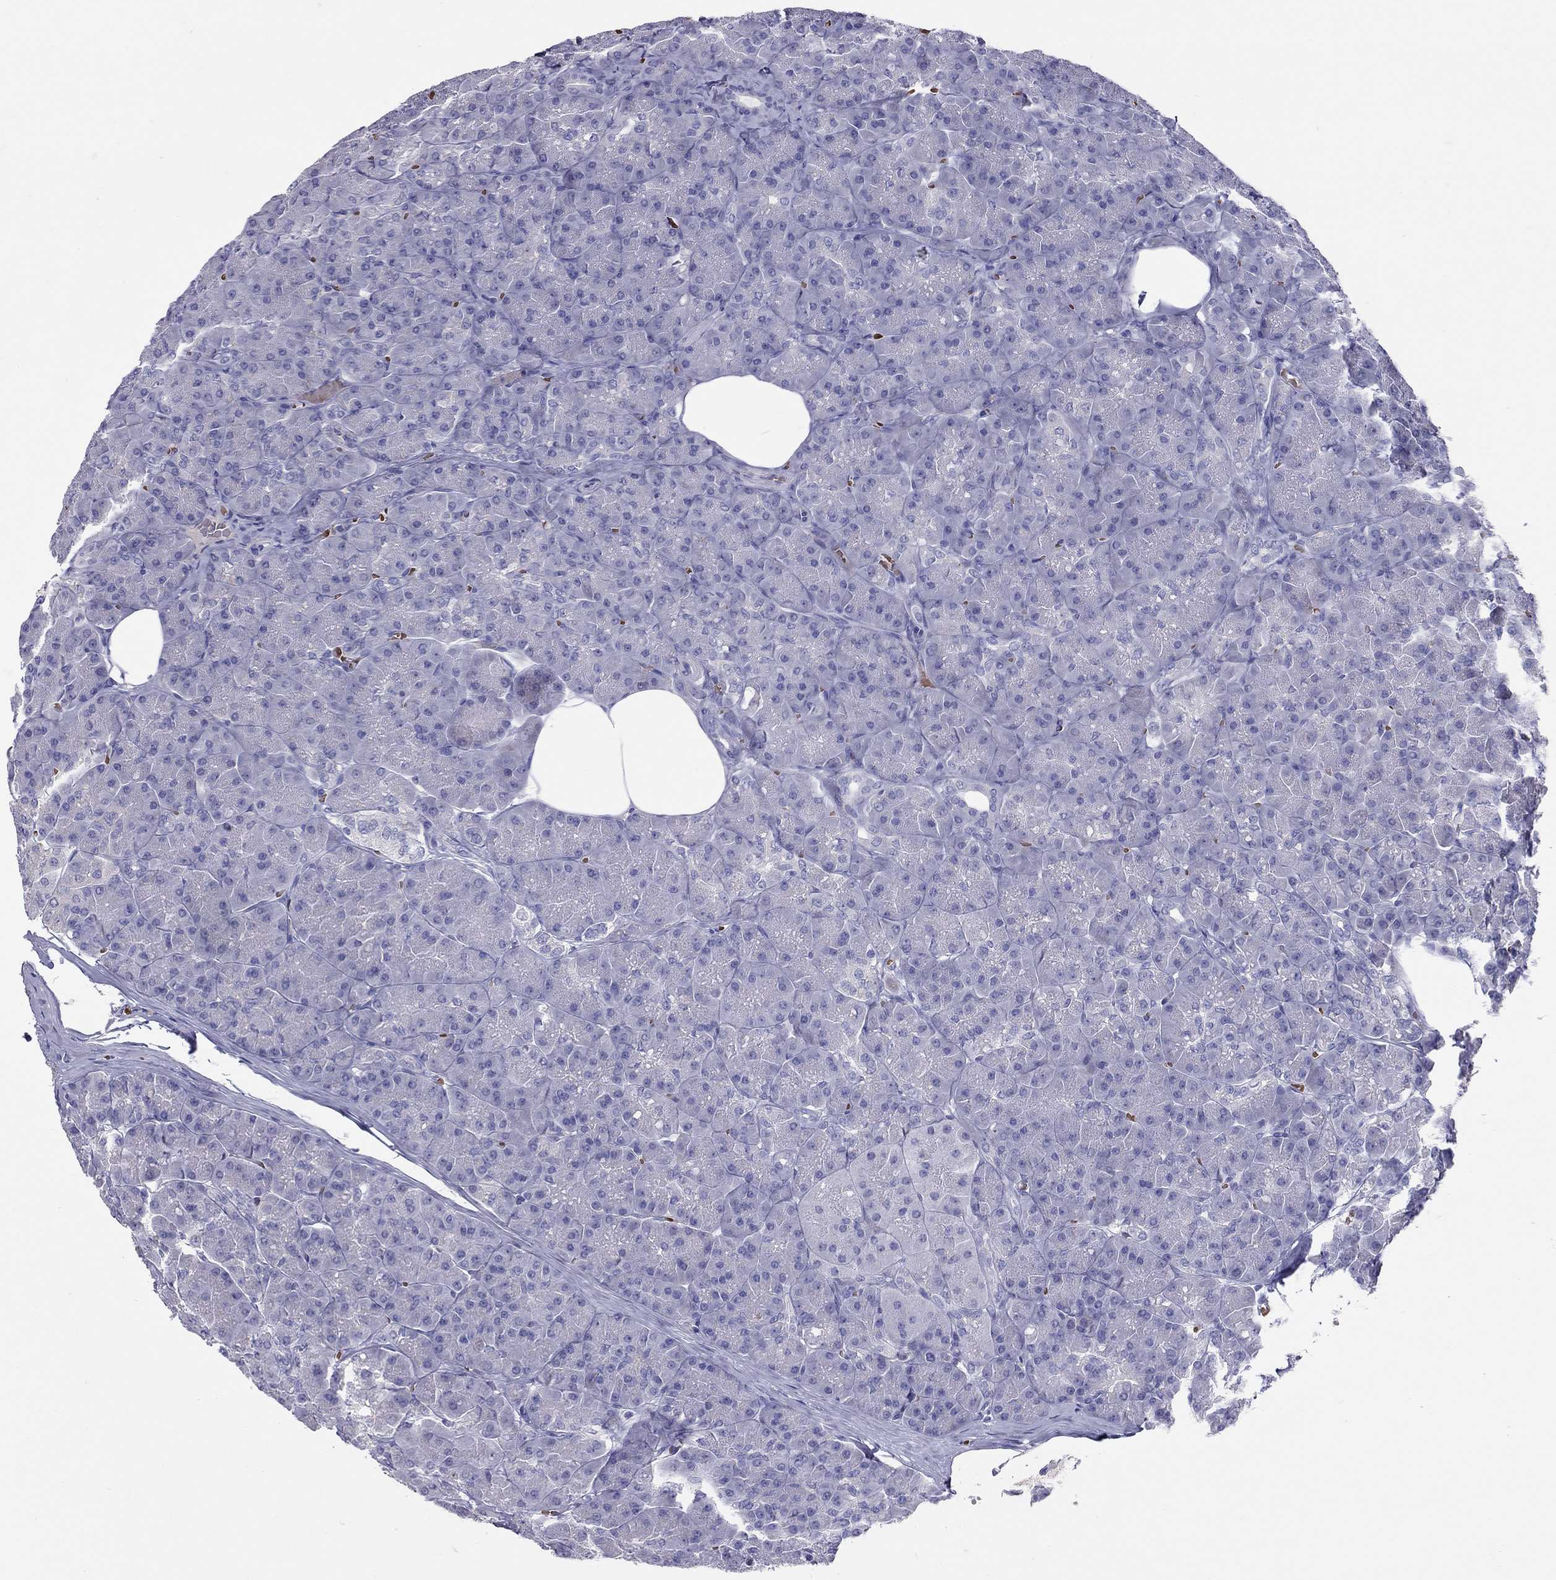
{"staining": {"intensity": "negative", "quantity": "none", "location": "none"}, "tissue": "pancreas", "cell_type": "Exocrine glandular cells", "image_type": "normal", "snomed": [{"axis": "morphology", "description": "Normal tissue, NOS"}, {"axis": "topography", "description": "Pancreas"}], "caption": "High magnification brightfield microscopy of normal pancreas stained with DAB (brown) and counterstained with hematoxylin (blue): exocrine glandular cells show no significant staining. Brightfield microscopy of immunohistochemistry stained with DAB (3,3'-diaminobenzidine) (brown) and hematoxylin (blue), captured at high magnification.", "gene": "FRMD1", "patient": {"sex": "male", "age": 57}}